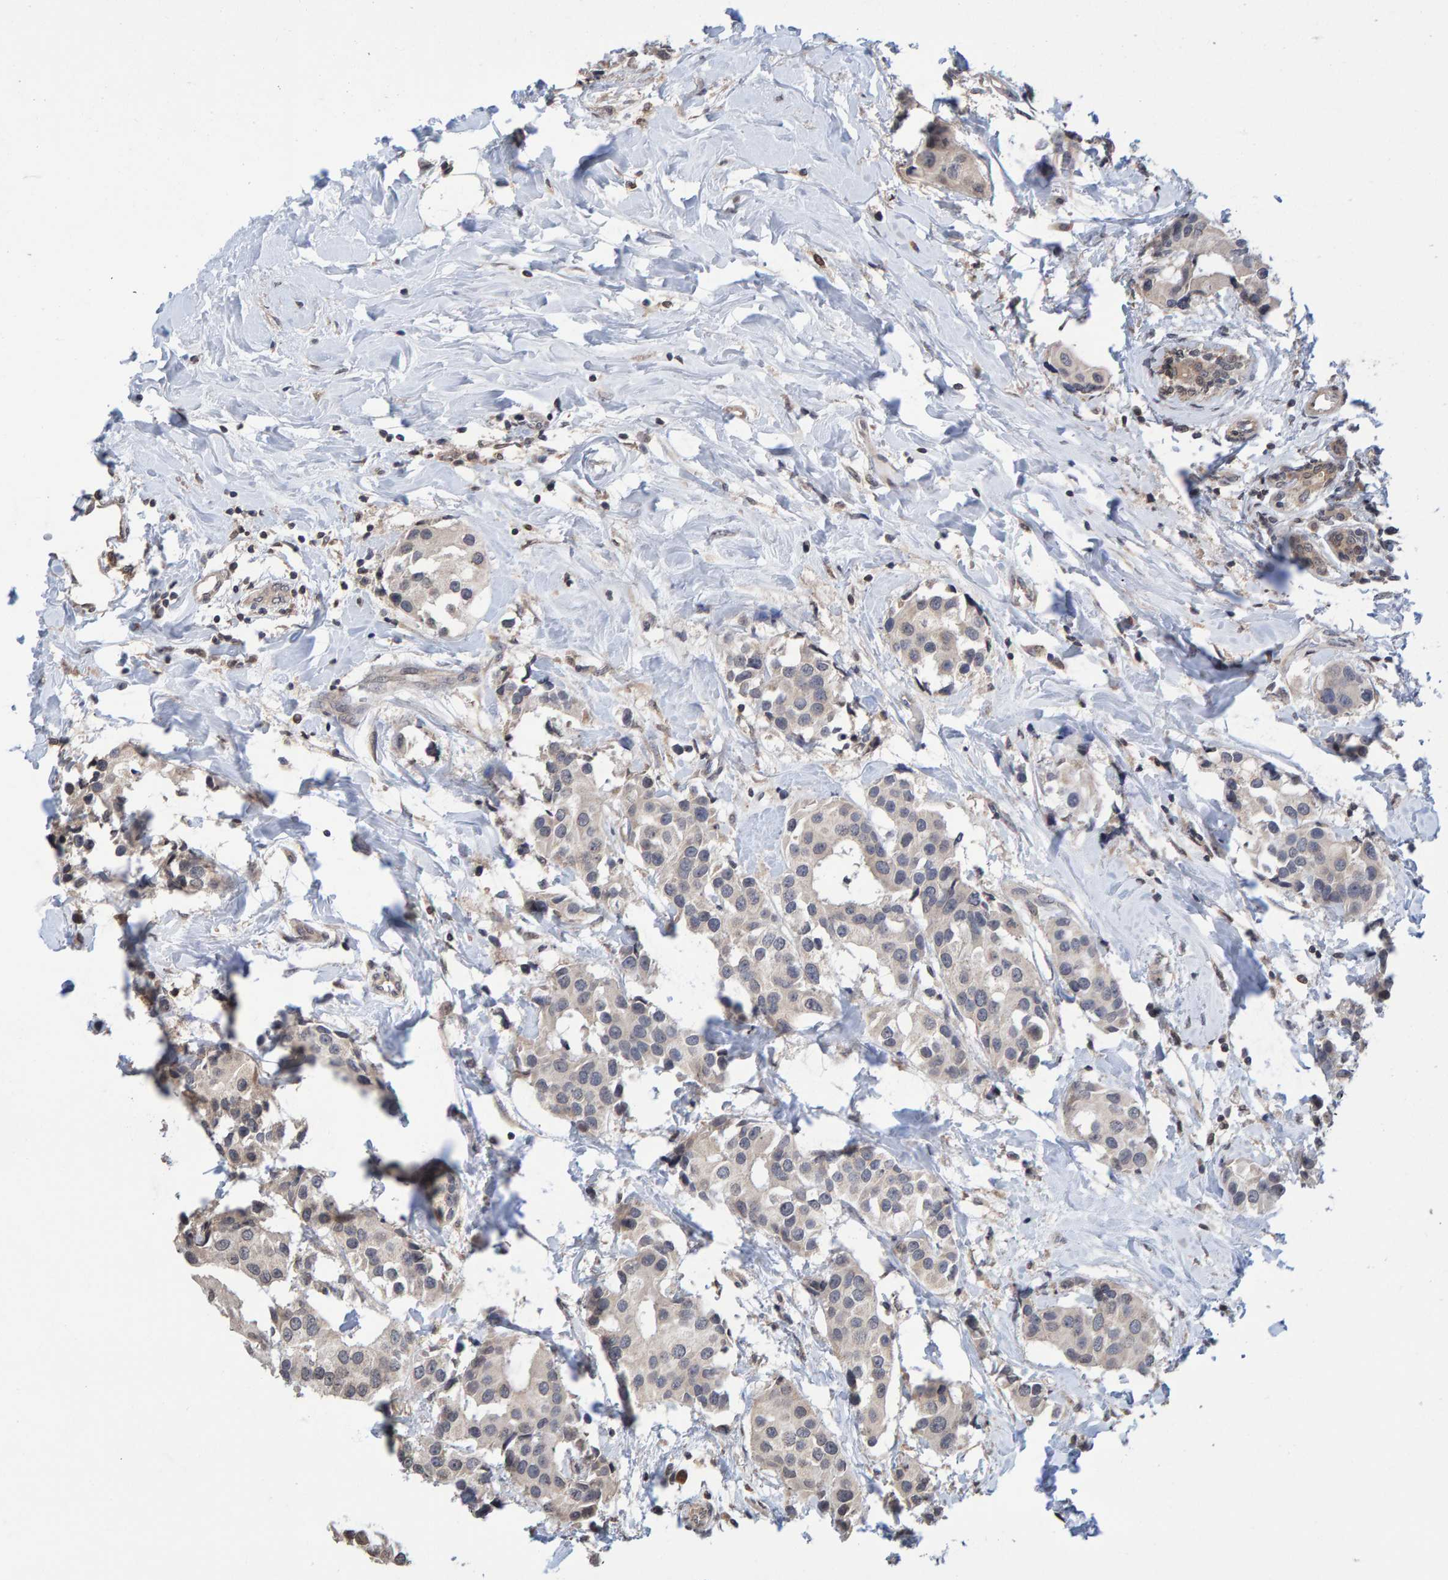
{"staining": {"intensity": "negative", "quantity": "none", "location": "none"}, "tissue": "breast cancer", "cell_type": "Tumor cells", "image_type": "cancer", "snomed": [{"axis": "morphology", "description": "Normal tissue, NOS"}, {"axis": "morphology", "description": "Duct carcinoma"}, {"axis": "topography", "description": "Breast"}], "caption": "Breast infiltrating ductal carcinoma stained for a protein using immunohistochemistry (IHC) shows no expression tumor cells.", "gene": "GAB2", "patient": {"sex": "female", "age": 39}}